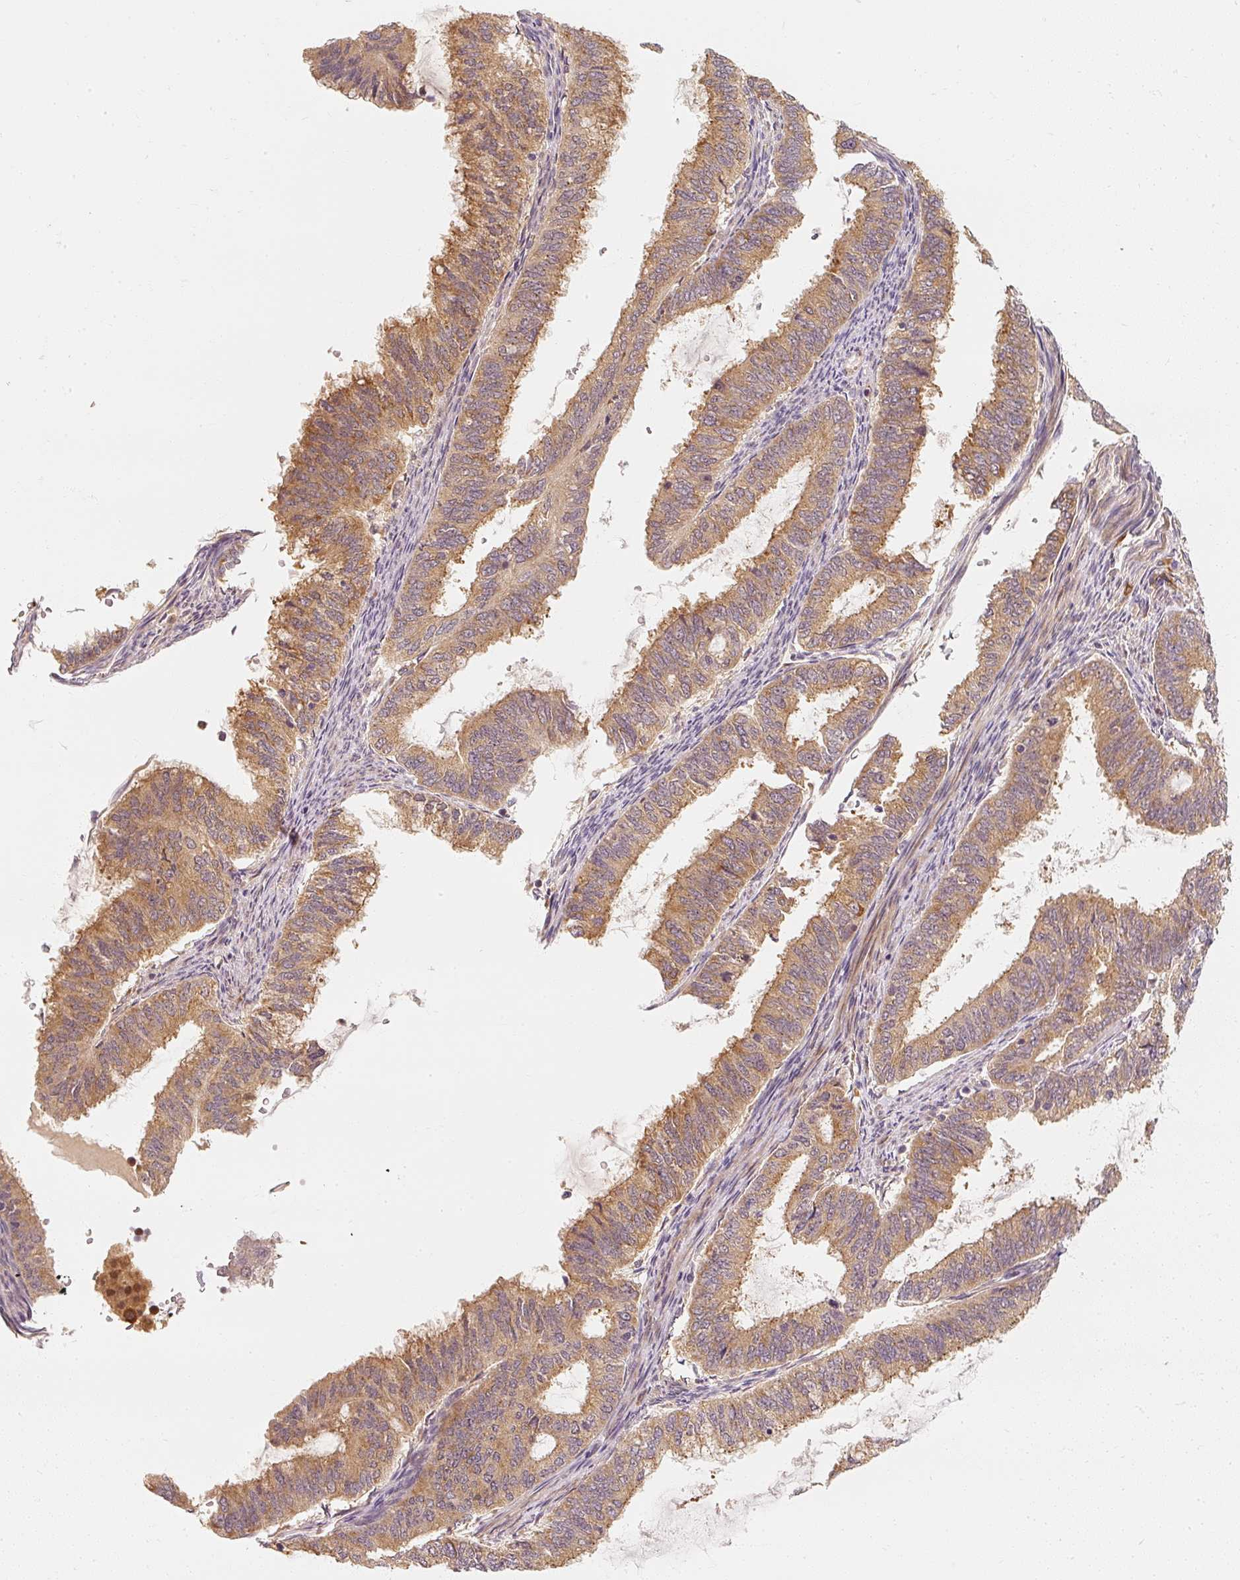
{"staining": {"intensity": "moderate", "quantity": ">75%", "location": "cytoplasmic/membranous"}, "tissue": "endometrial cancer", "cell_type": "Tumor cells", "image_type": "cancer", "snomed": [{"axis": "morphology", "description": "Adenocarcinoma, NOS"}, {"axis": "topography", "description": "Endometrium"}], "caption": "Immunohistochemistry of endometrial adenocarcinoma reveals medium levels of moderate cytoplasmic/membranous staining in approximately >75% of tumor cells.", "gene": "EEF1A2", "patient": {"sex": "female", "age": 51}}